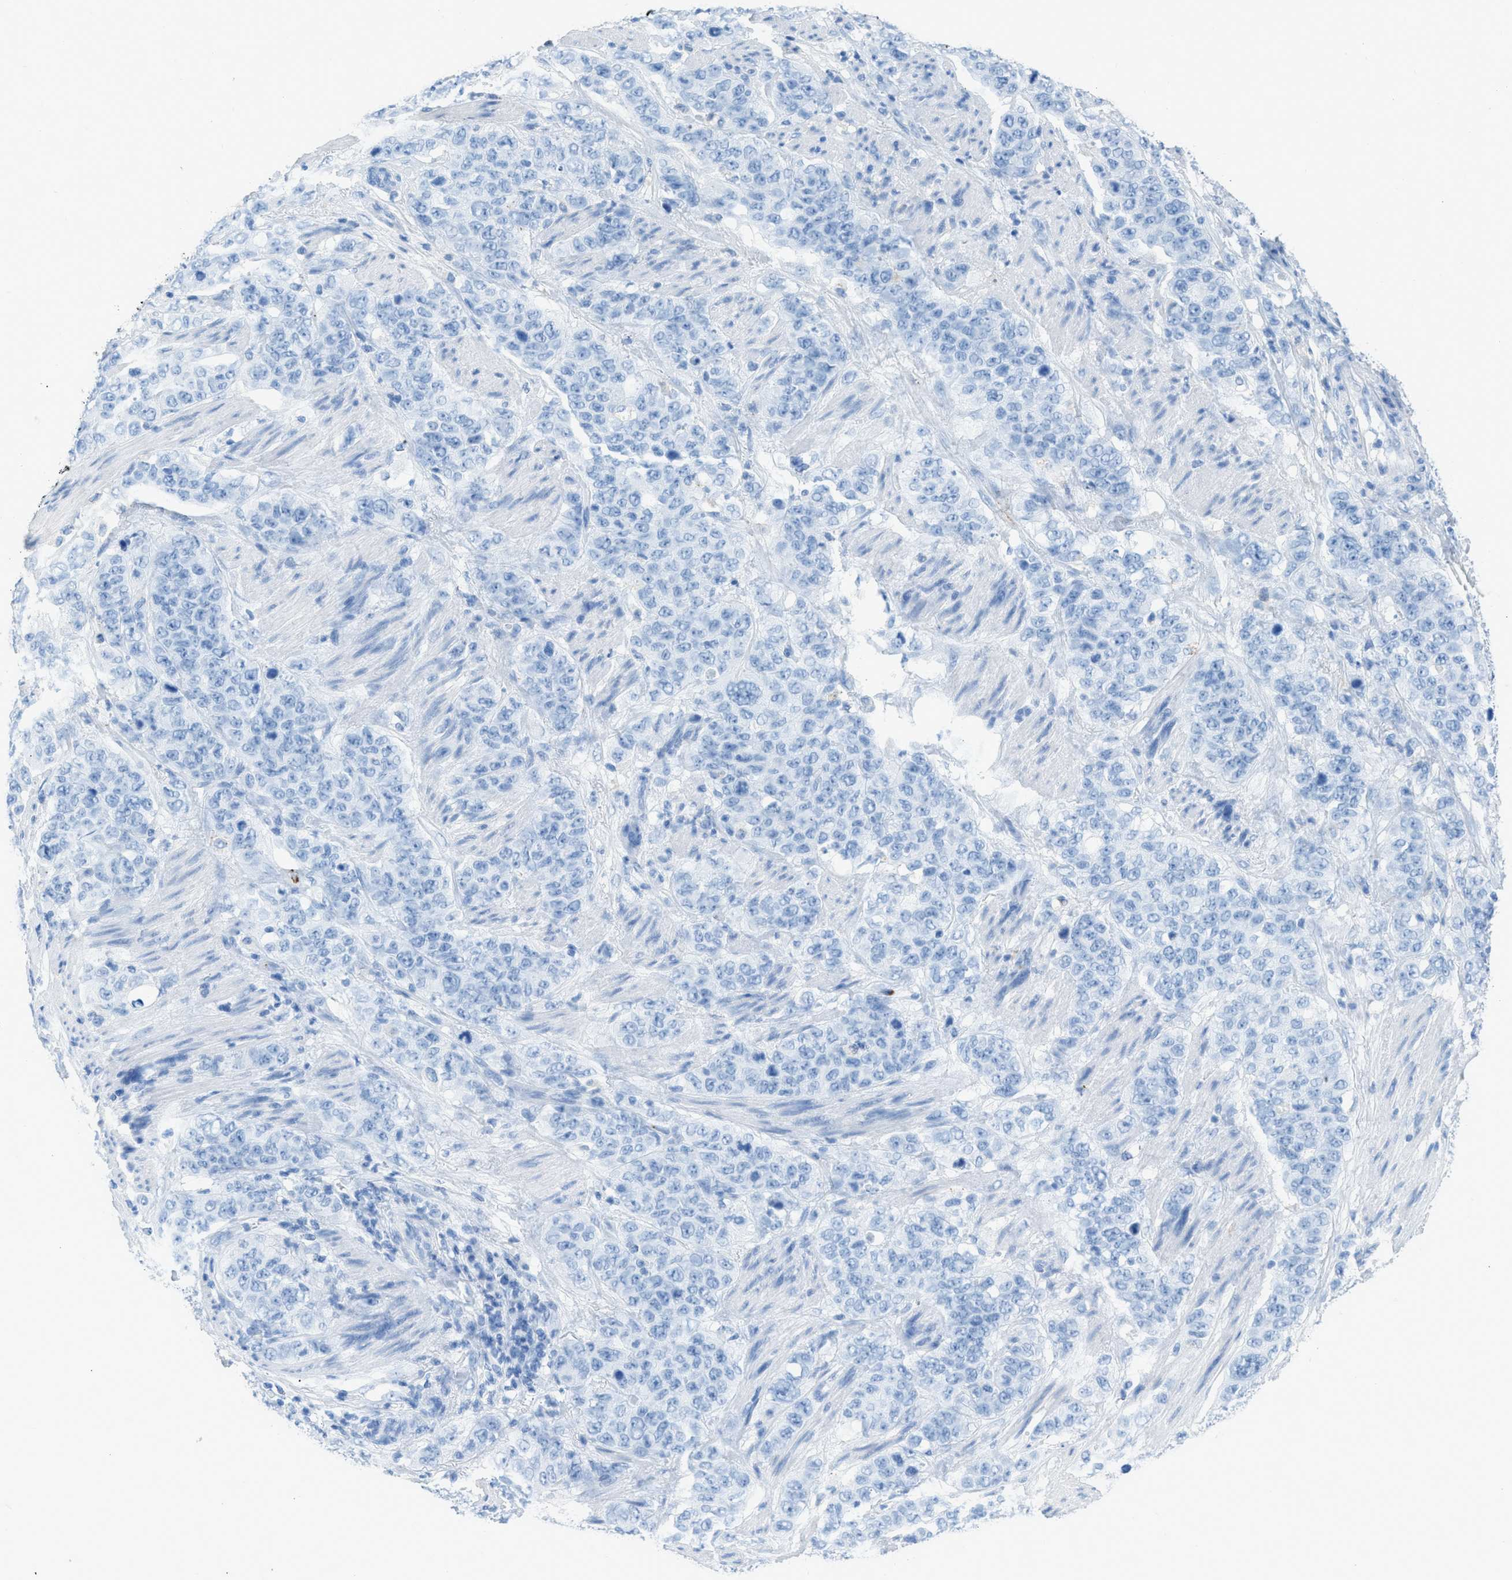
{"staining": {"intensity": "negative", "quantity": "none", "location": "none"}, "tissue": "stomach cancer", "cell_type": "Tumor cells", "image_type": "cancer", "snomed": [{"axis": "morphology", "description": "Adenocarcinoma, NOS"}, {"axis": "topography", "description": "Stomach"}], "caption": "There is no significant staining in tumor cells of stomach cancer.", "gene": "FAIM2", "patient": {"sex": "male", "age": 48}}